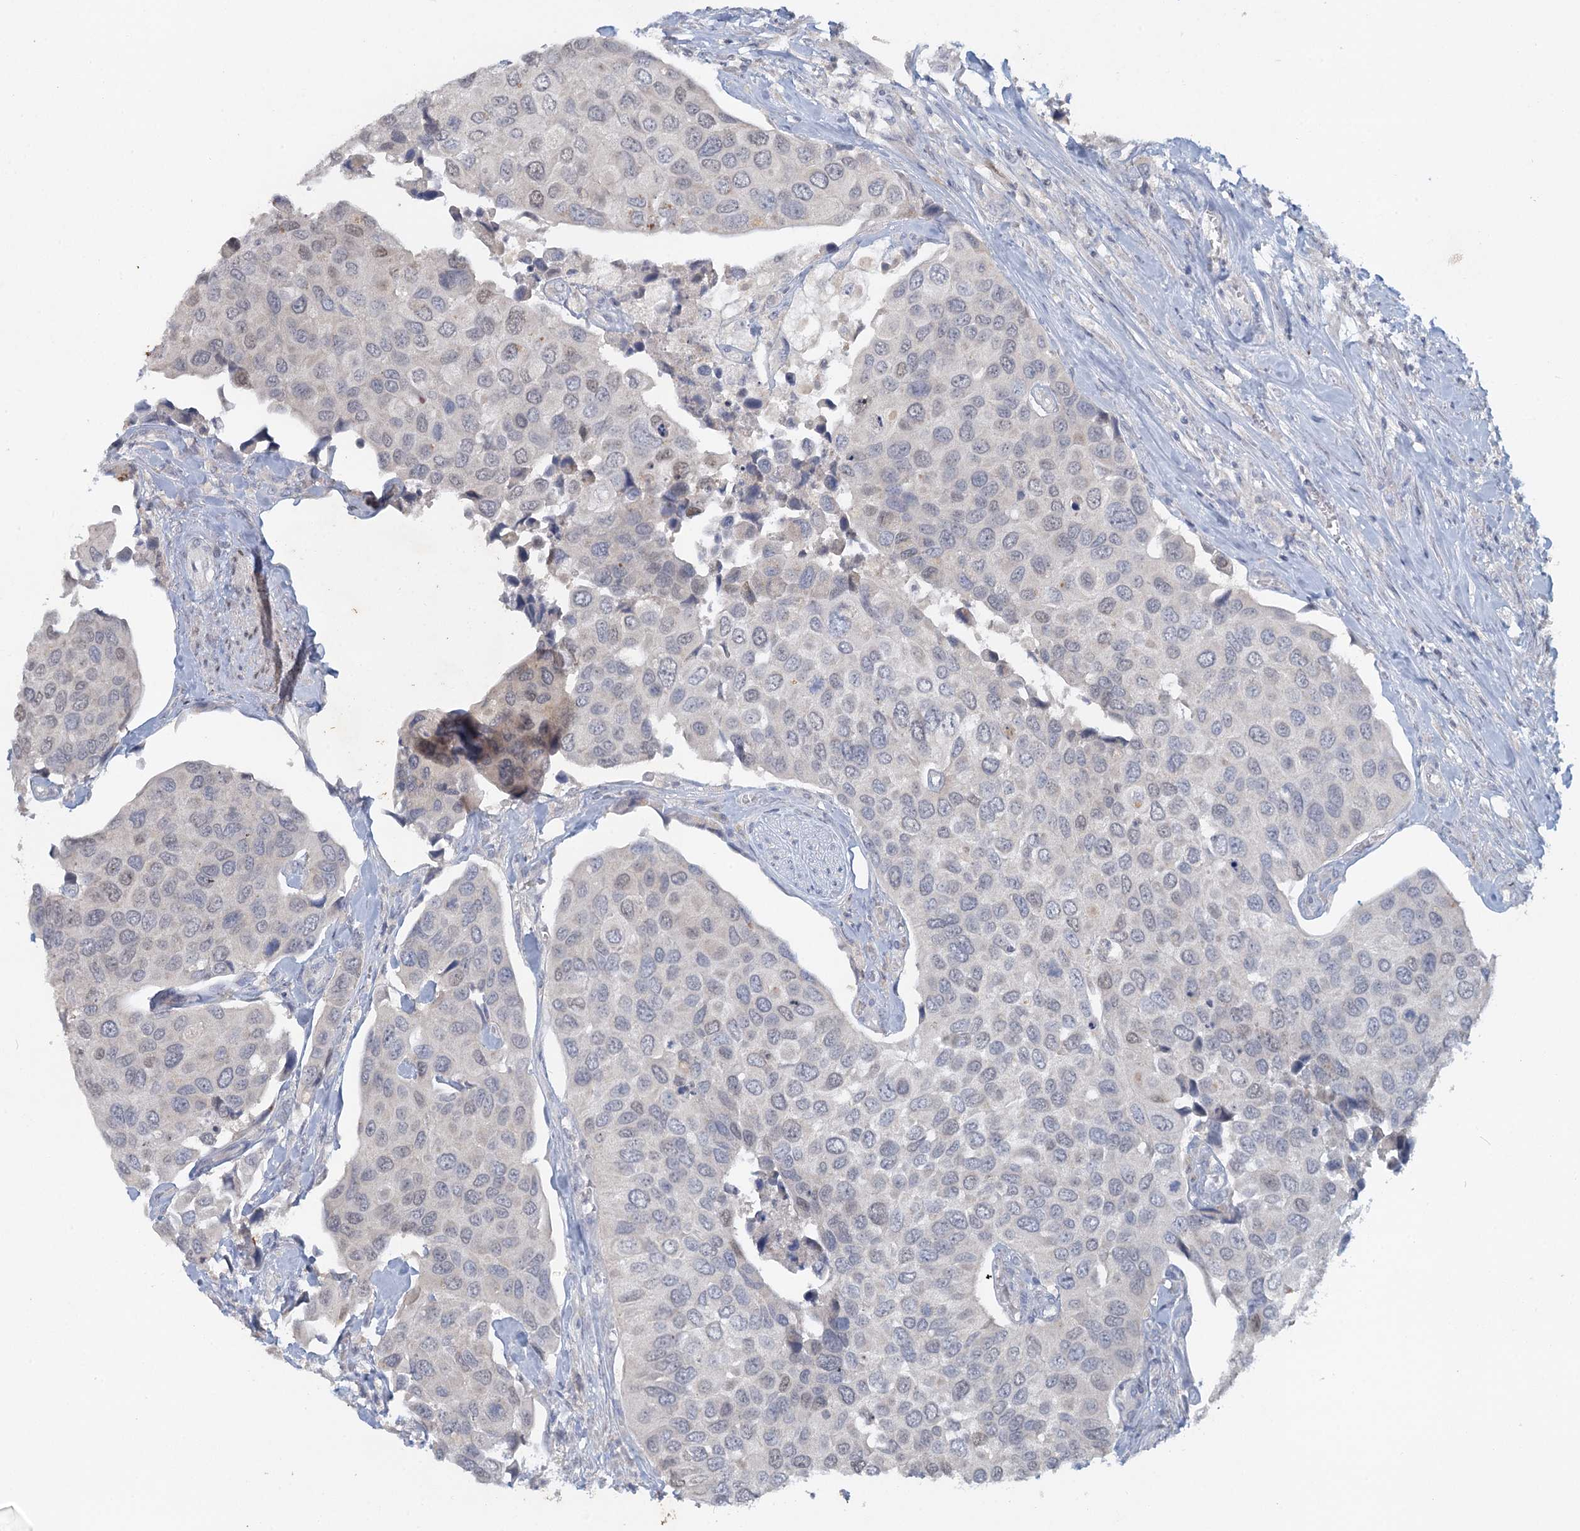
{"staining": {"intensity": "negative", "quantity": "none", "location": "none"}, "tissue": "urothelial cancer", "cell_type": "Tumor cells", "image_type": "cancer", "snomed": [{"axis": "morphology", "description": "Urothelial carcinoma, High grade"}, {"axis": "topography", "description": "Urinary bladder"}], "caption": "This is an immunohistochemistry (IHC) micrograph of urothelial cancer. There is no positivity in tumor cells.", "gene": "MYO7B", "patient": {"sex": "male", "age": 74}}